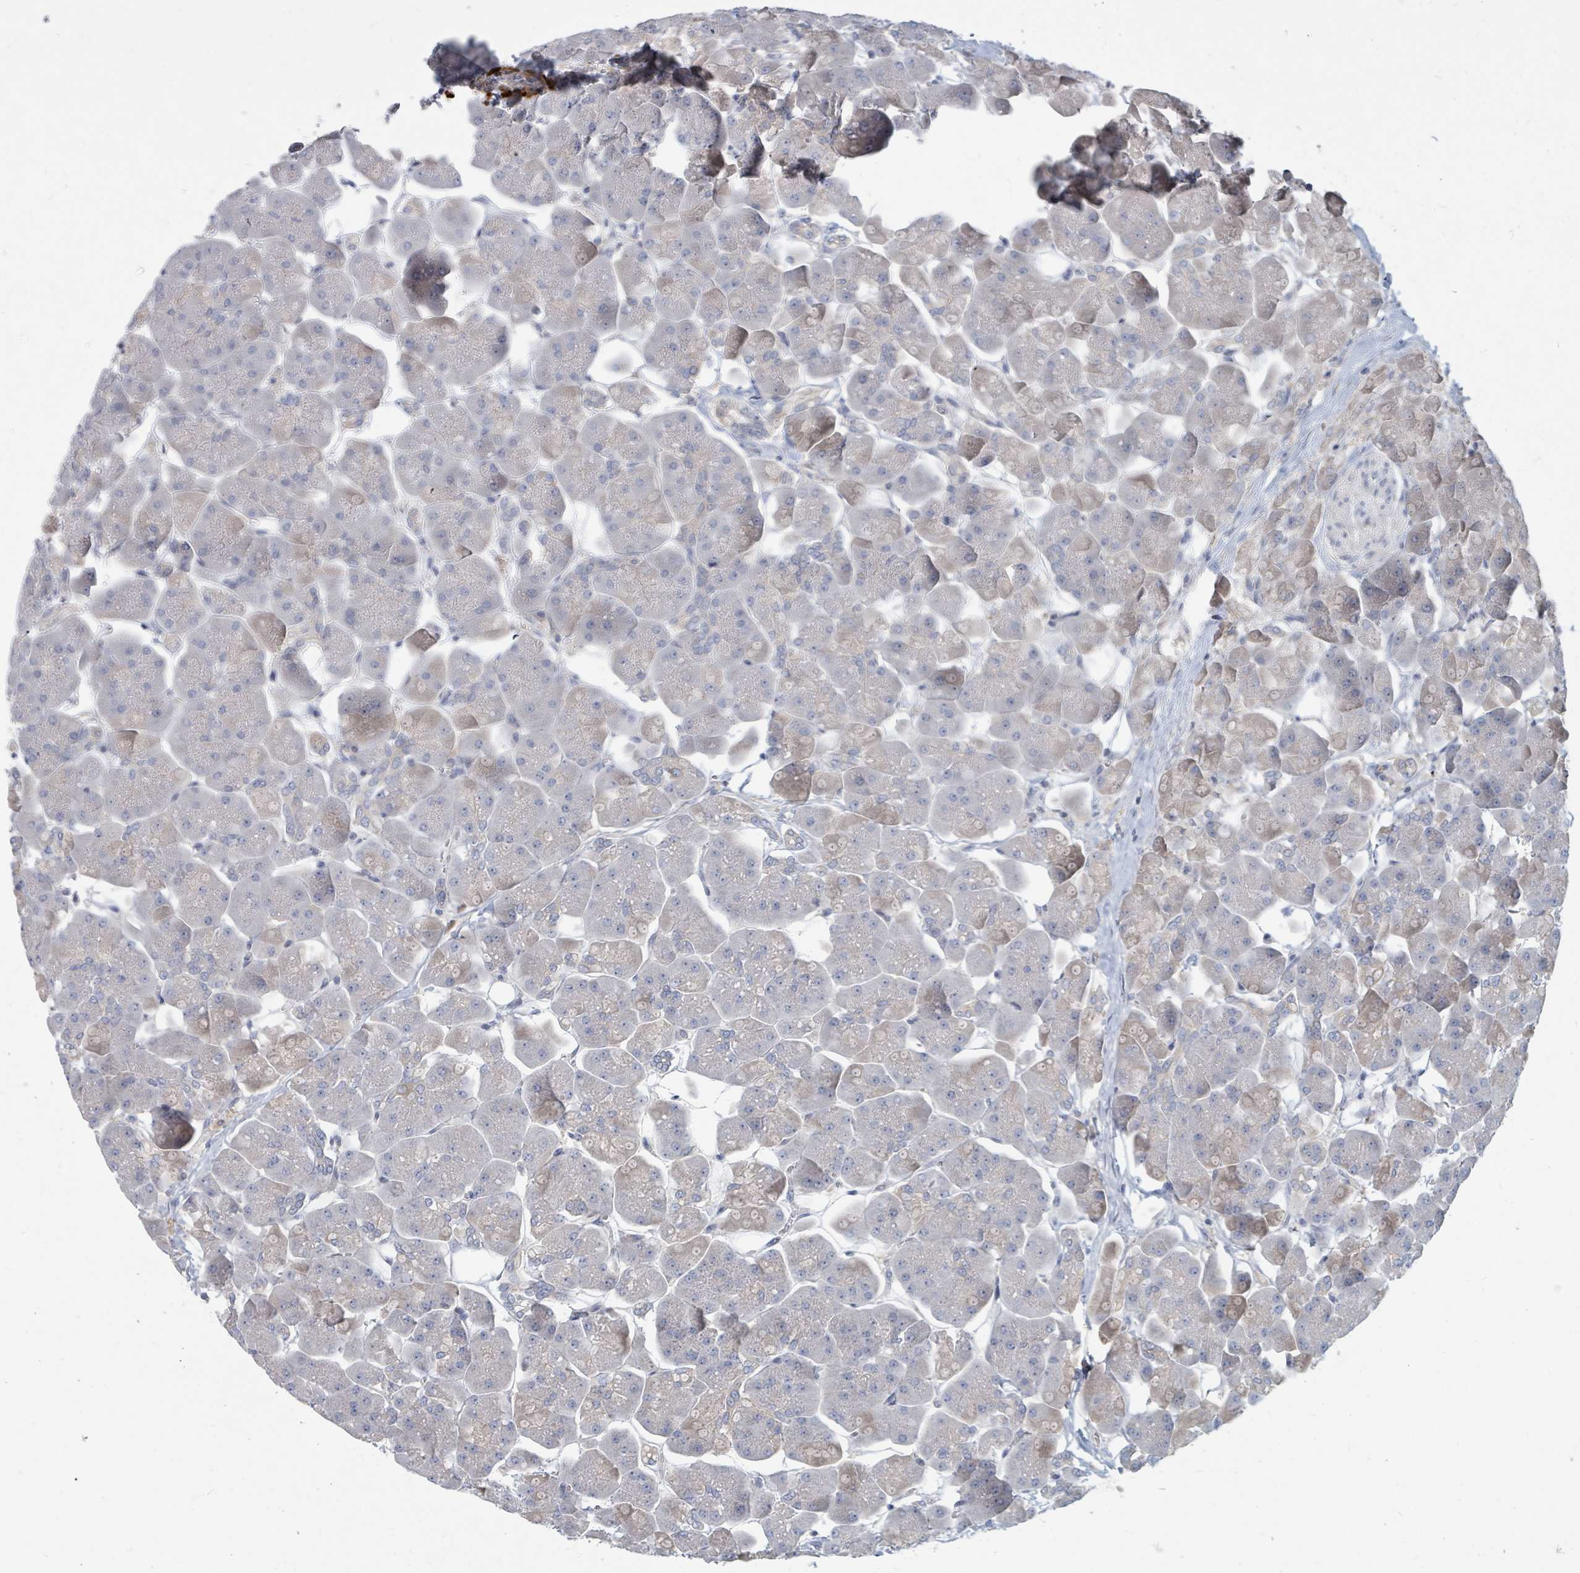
{"staining": {"intensity": "weak", "quantity": "<25%", "location": "cytoplasmic/membranous"}, "tissue": "pancreas", "cell_type": "Exocrine glandular cells", "image_type": "normal", "snomed": [{"axis": "morphology", "description": "Normal tissue, NOS"}, {"axis": "topography", "description": "Pancreas"}], "caption": "A micrograph of pancreas stained for a protein exhibits no brown staining in exocrine glandular cells.", "gene": "ARGFX", "patient": {"sex": "male", "age": 66}}